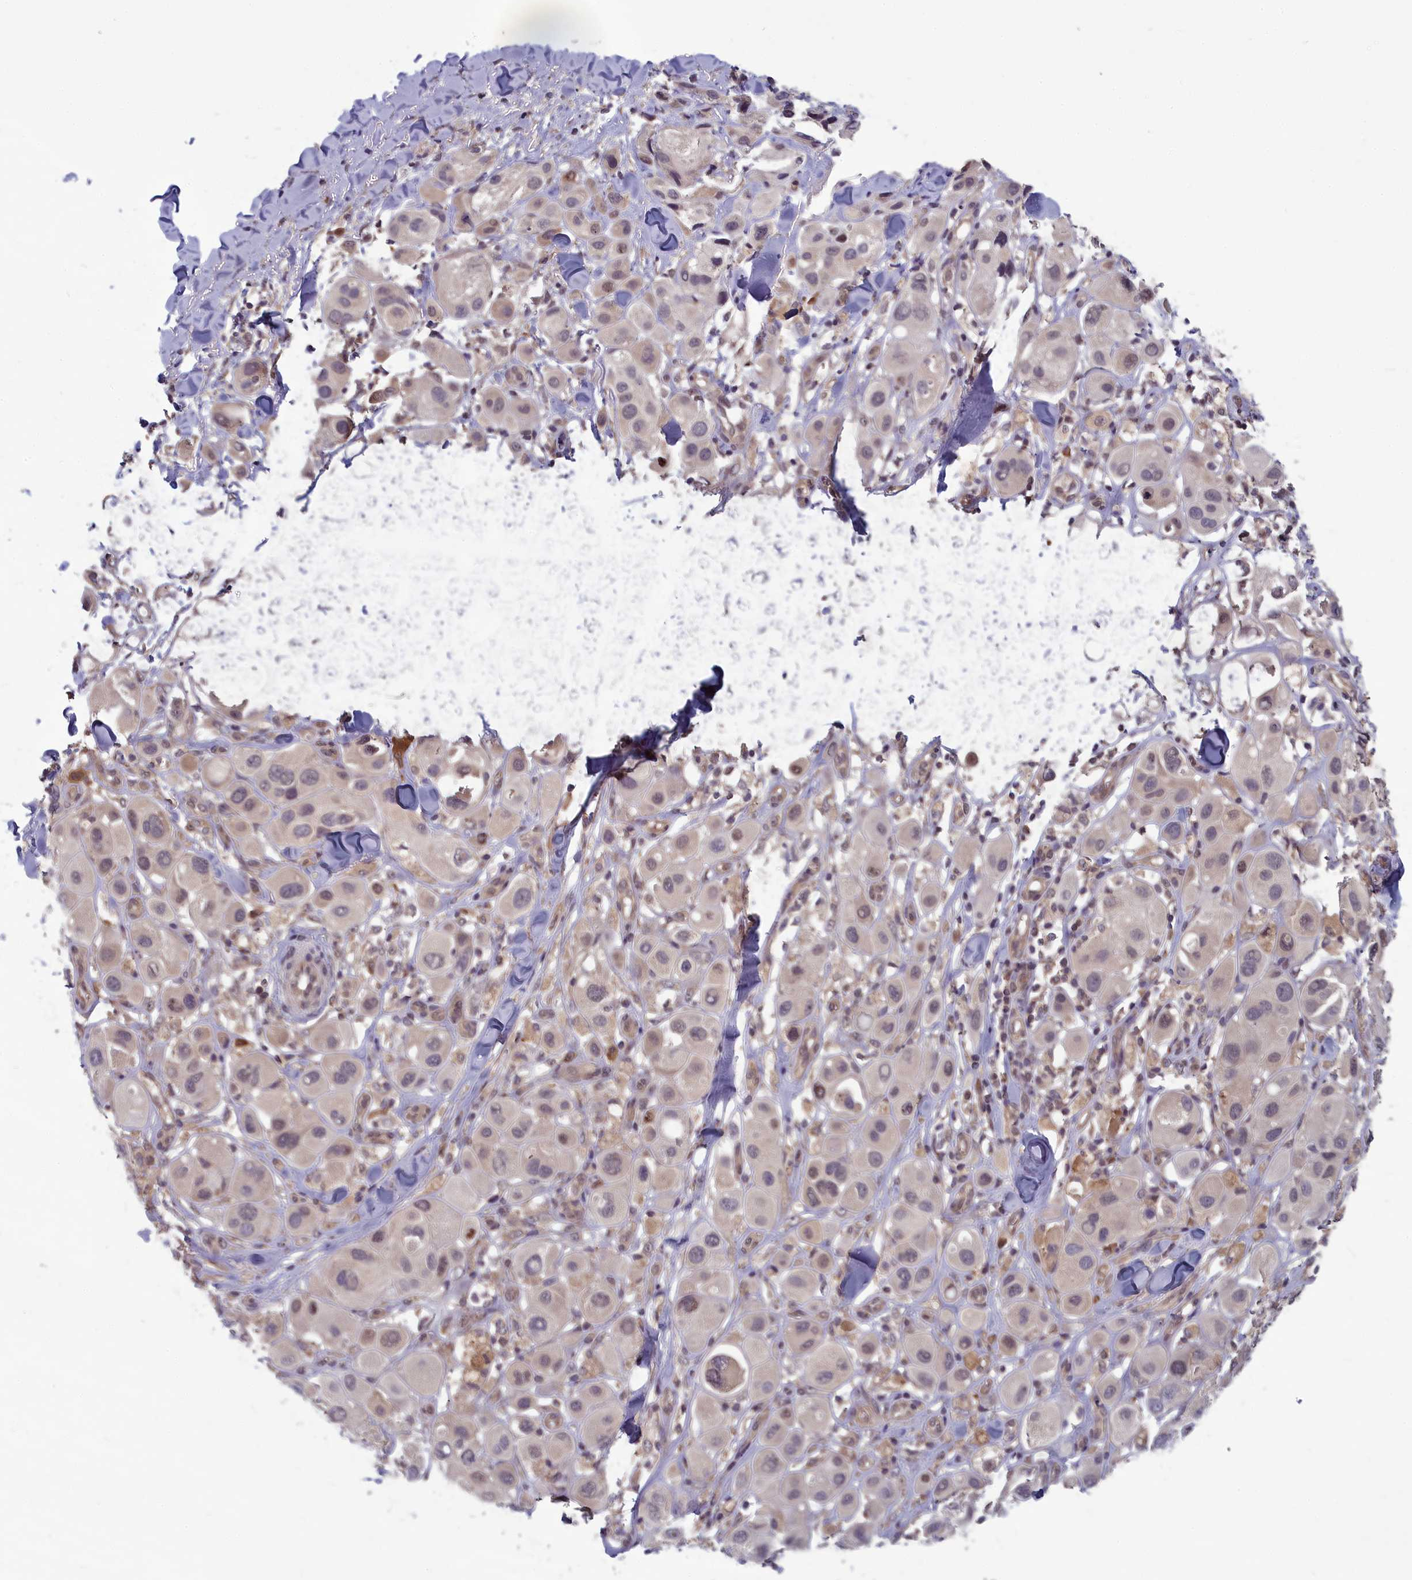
{"staining": {"intensity": "negative", "quantity": "none", "location": "none"}, "tissue": "melanoma", "cell_type": "Tumor cells", "image_type": "cancer", "snomed": [{"axis": "morphology", "description": "Malignant melanoma, Metastatic site"}, {"axis": "topography", "description": "Skin"}], "caption": "Malignant melanoma (metastatic site) was stained to show a protein in brown. There is no significant positivity in tumor cells.", "gene": "MRI1", "patient": {"sex": "male", "age": 41}}